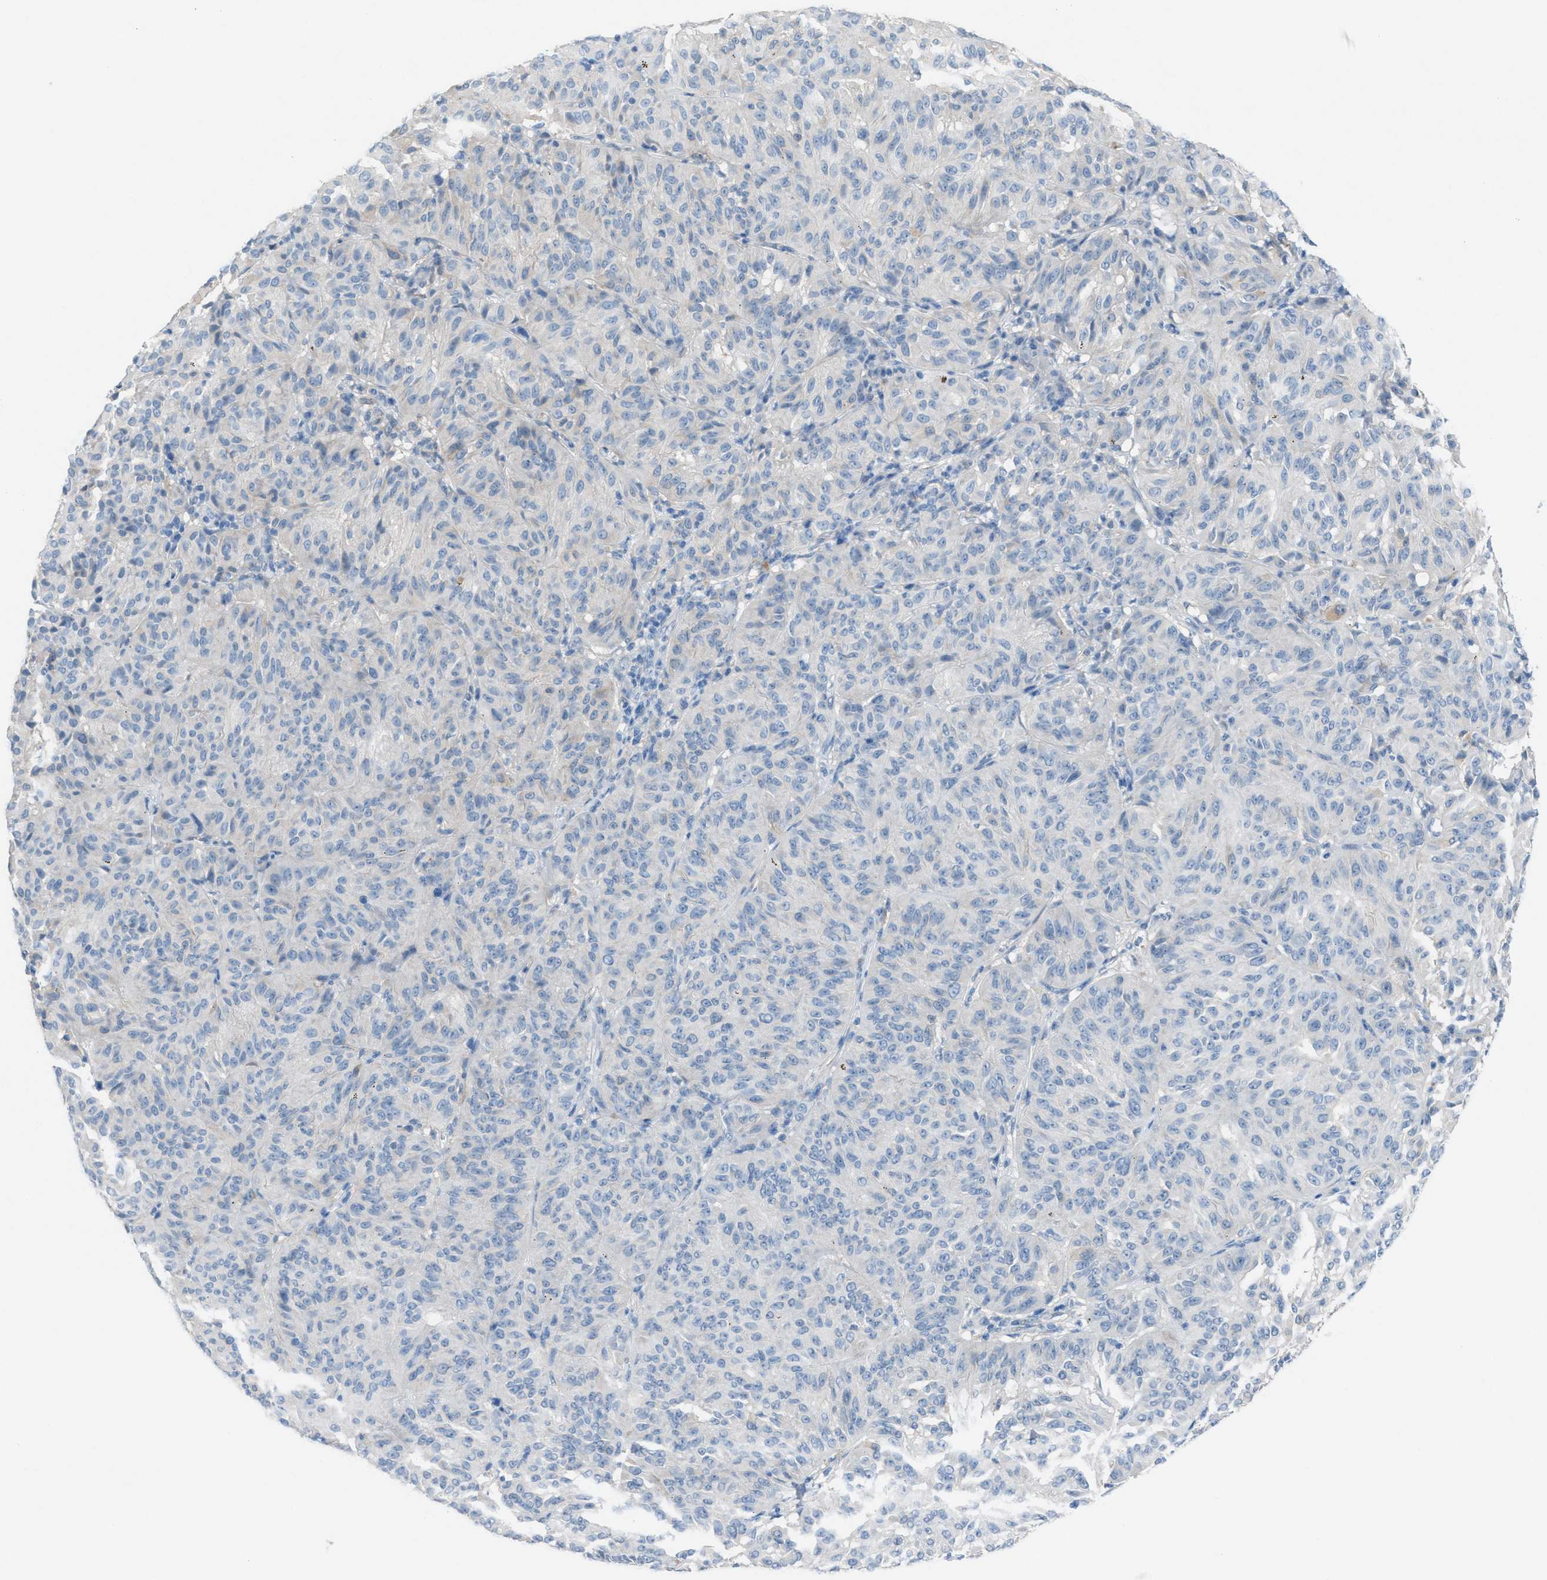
{"staining": {"intensity": "negative", "quantity": "none", "location": "none"}, "tissue": "melanoma", "cell_type": "Tumor cells", "image_type": "cancer", "snomed": [{"axis": "morphology", "description": "Malignant melanoma, NOS"}, {"axis": "topography", "description": "Skin"}], "caption": "Malignant melanoma stained for a protein using immunohistochemistry shows no positivity tumor cells.", "gene": "ASPA", "patient": {"sex": "female", "age": 72}}